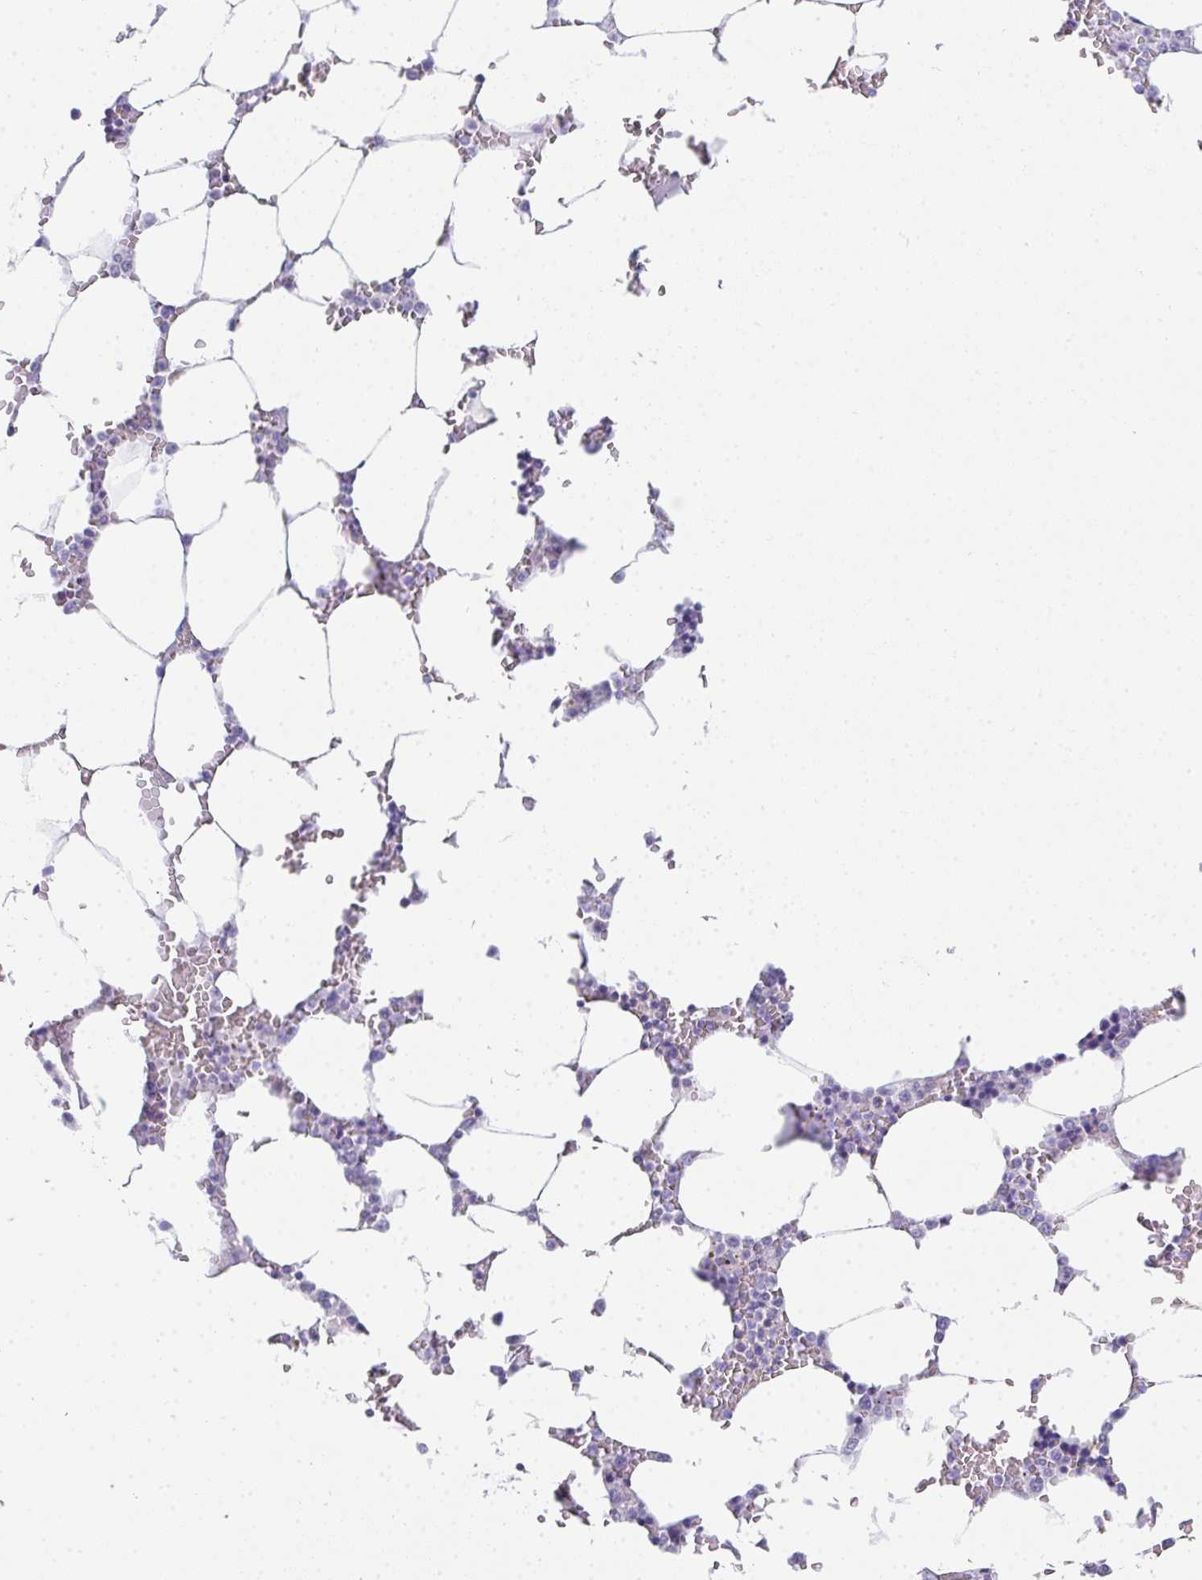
{"staining": {"intensity": "negative", "quantity": "none", "location": "none"}, "tissue": "bone marrow", "cell_type": "Hematopoietic cells", "image_type": "normal", "snomed": [{"axis": "morphology", "description": "Normal tissue, NOS"}, {"axis": "topography", "description": "Bone marrow"}], "caption": "Image shows no significant protein staining in hematopoietic cells of unremarkable bone marrow.", "gene": "RLF", "patient": {"sex": "male", "age": 64}}